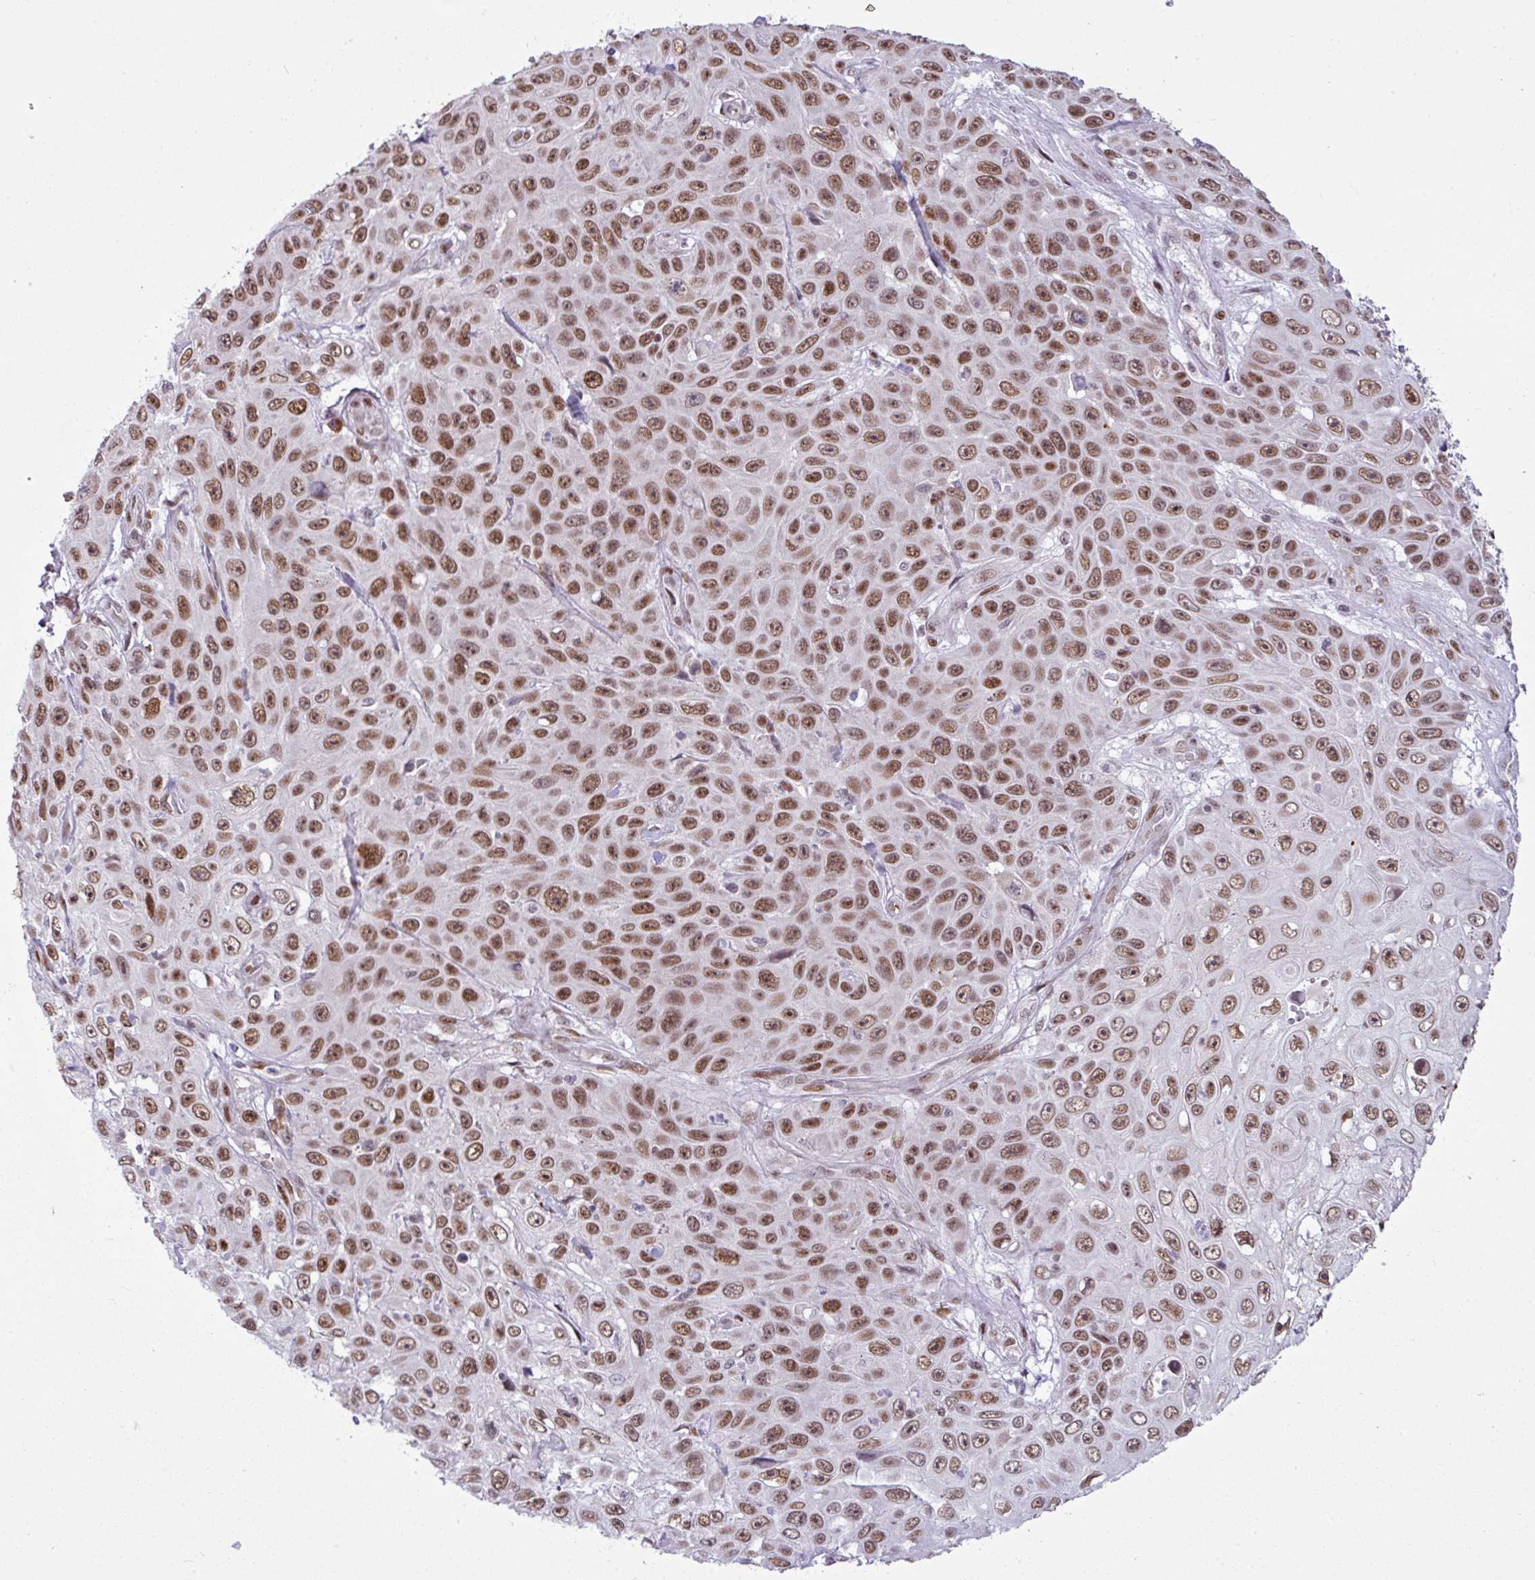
{"staining": {"intensity": "moderate", "quantity": ">75%", "location": "nuclear"}, "tissue": "skin cancer", "cell_type": "Tumor cells", "image_type": "cancer", "snomed": [{"axis": "morphology", "description": "Squamous cell carcinoma, NOS"}, {"axis": "topography", "description": "Skin"}], "caption": "There is medium levels of moderate nuclear positivity in tumor cells of skin squamous cell carcinoma, as demonstrated by immunohistochemical staining (brown color).", "gene": "PRDM5", "patient": {"sex": "male", "age": 82}}